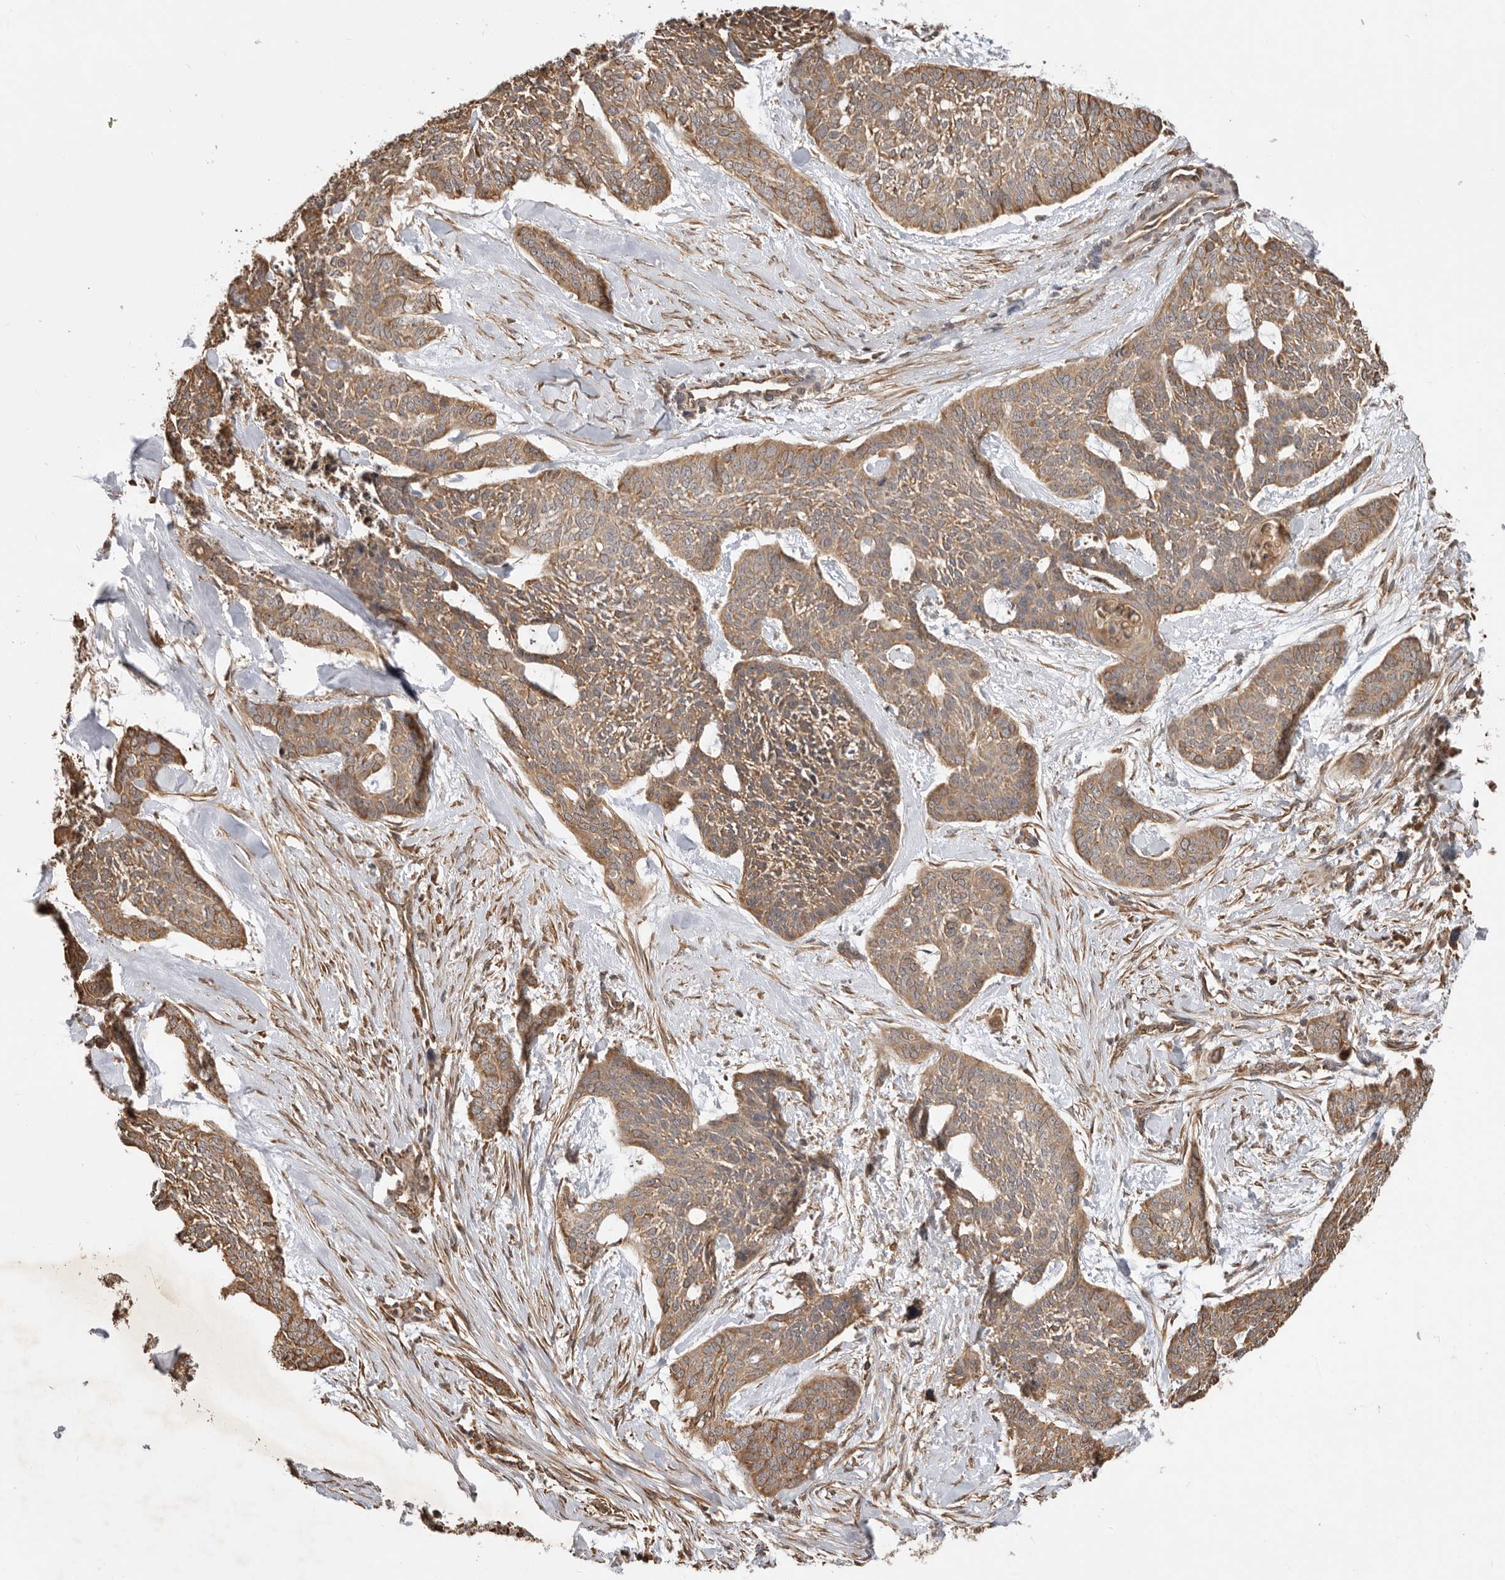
{"staining": {"intensity": "moderate", "quantity": ">75%", "location": "cytoplasmic/membranous"}, "tissue": "skin cancer", "cell_type": "Tumor cells", "image_type": "cancer", "snomed": [{"axis": "morphology", "description": "Basal cell carcinoma"}, {"axis": "topography", "description": "Skin"}], "caption": "IHC (DAB (3,3'-diaminobenzidine)) staining of skin cancer shows moderate cytoplasmic/membranous protein staining in approximately >75% of tumor cells.", "gene": "DPH7", "patient": {"sex": "female", "age": 64}}